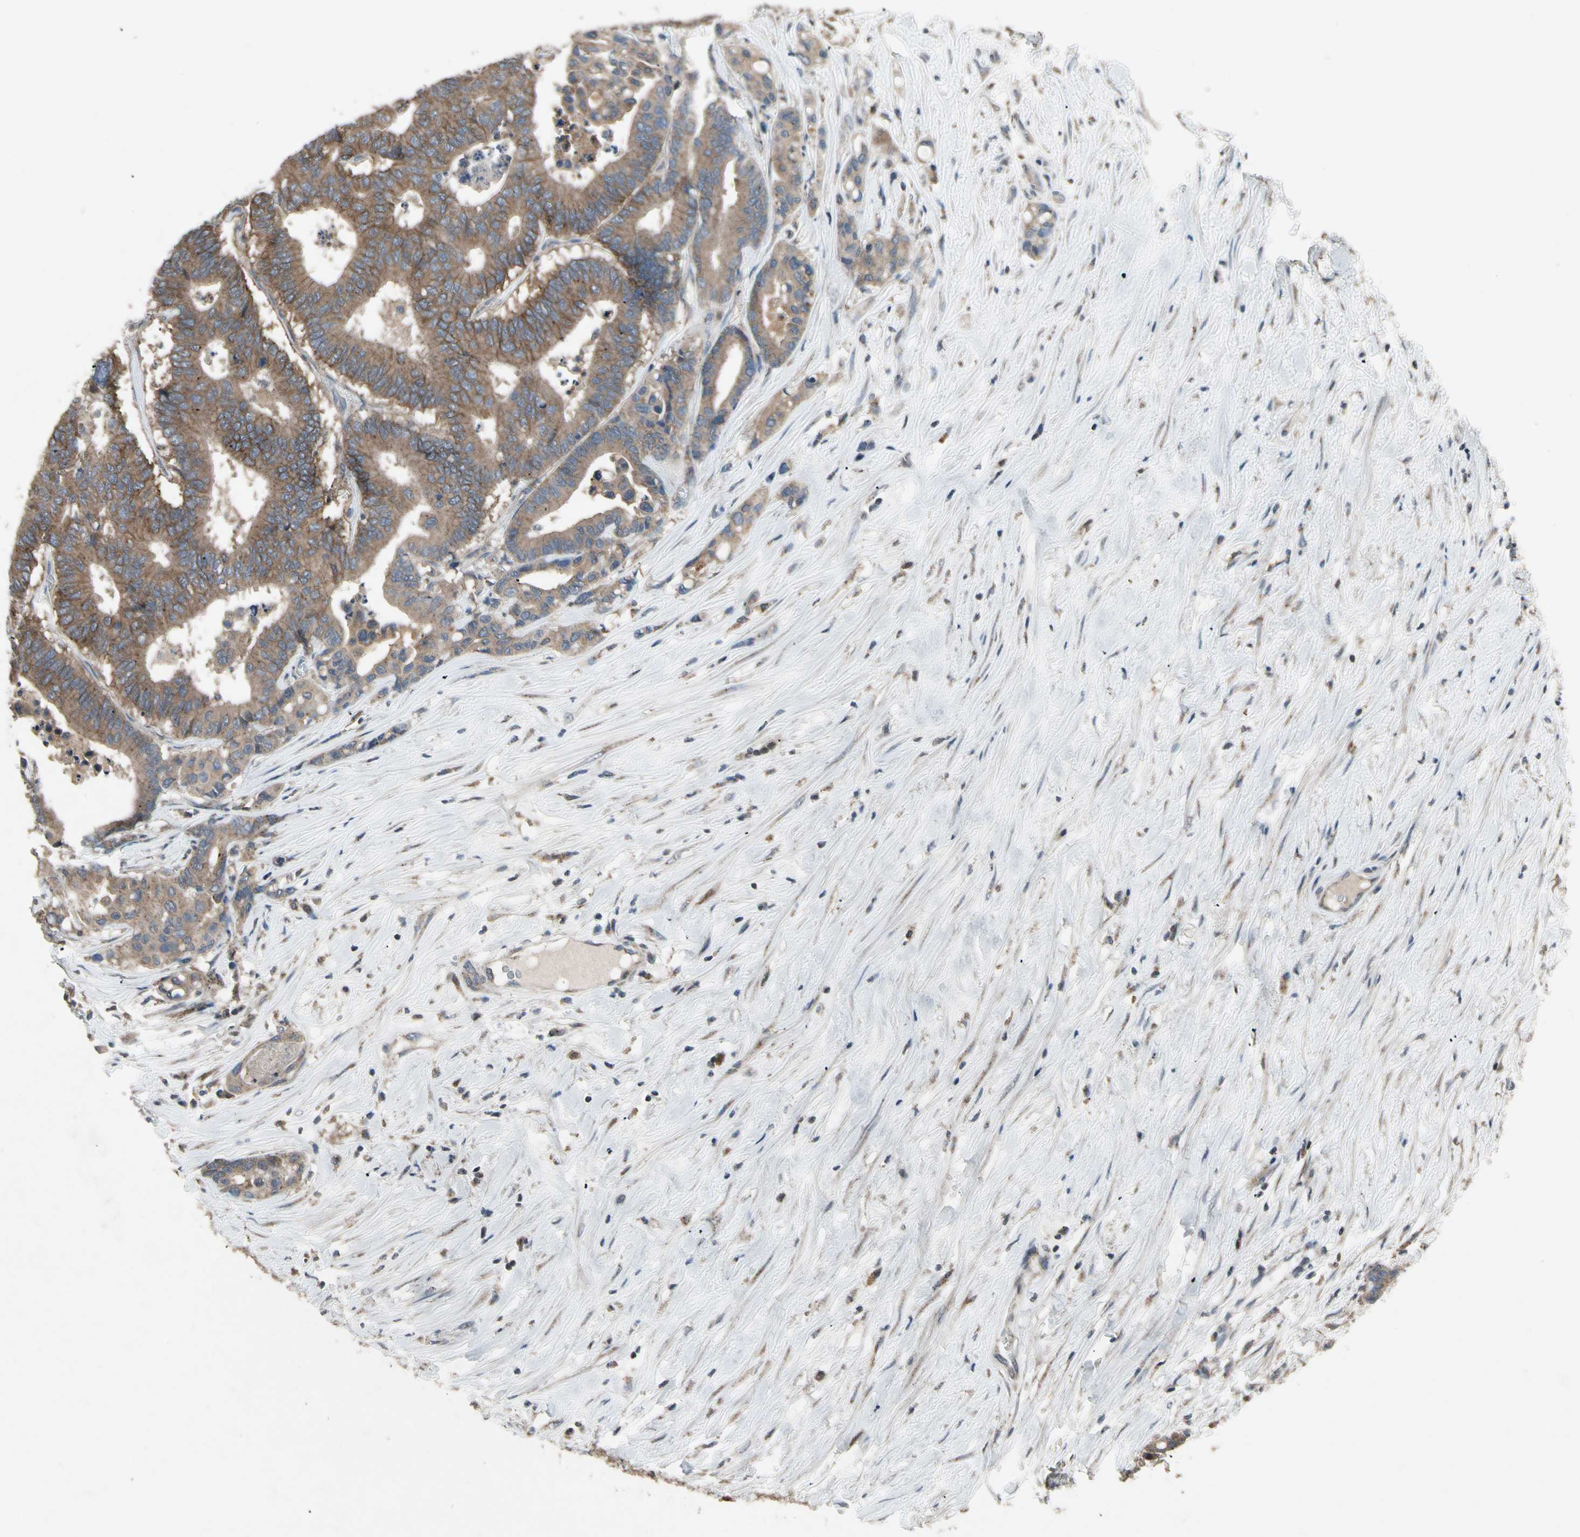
{"staining": {"intensity": "moderate", "quantity": ">75%", "location": "cytoplasmic/membranous"}, "tissue": "colorectal cancer", "cell_type": "Tumor cells", "image_type": "cancer", "snomed": [{"axis": "morphology", "description": "Normal tissue, NOS"}, {"axis": "morphology", "description": "Adenocarcinoma, NOS"}, {"axis": "topography", "description": "Colon"}], "caption": "Moderate cytoplasmic/membranous staining for a protein is appreciated in about >75% of tumor cells of adenocarcinoma (colorectal) using immunohistochemistry.", "gene": "NMI", "patient": {"sex": "male", "age": 82}}